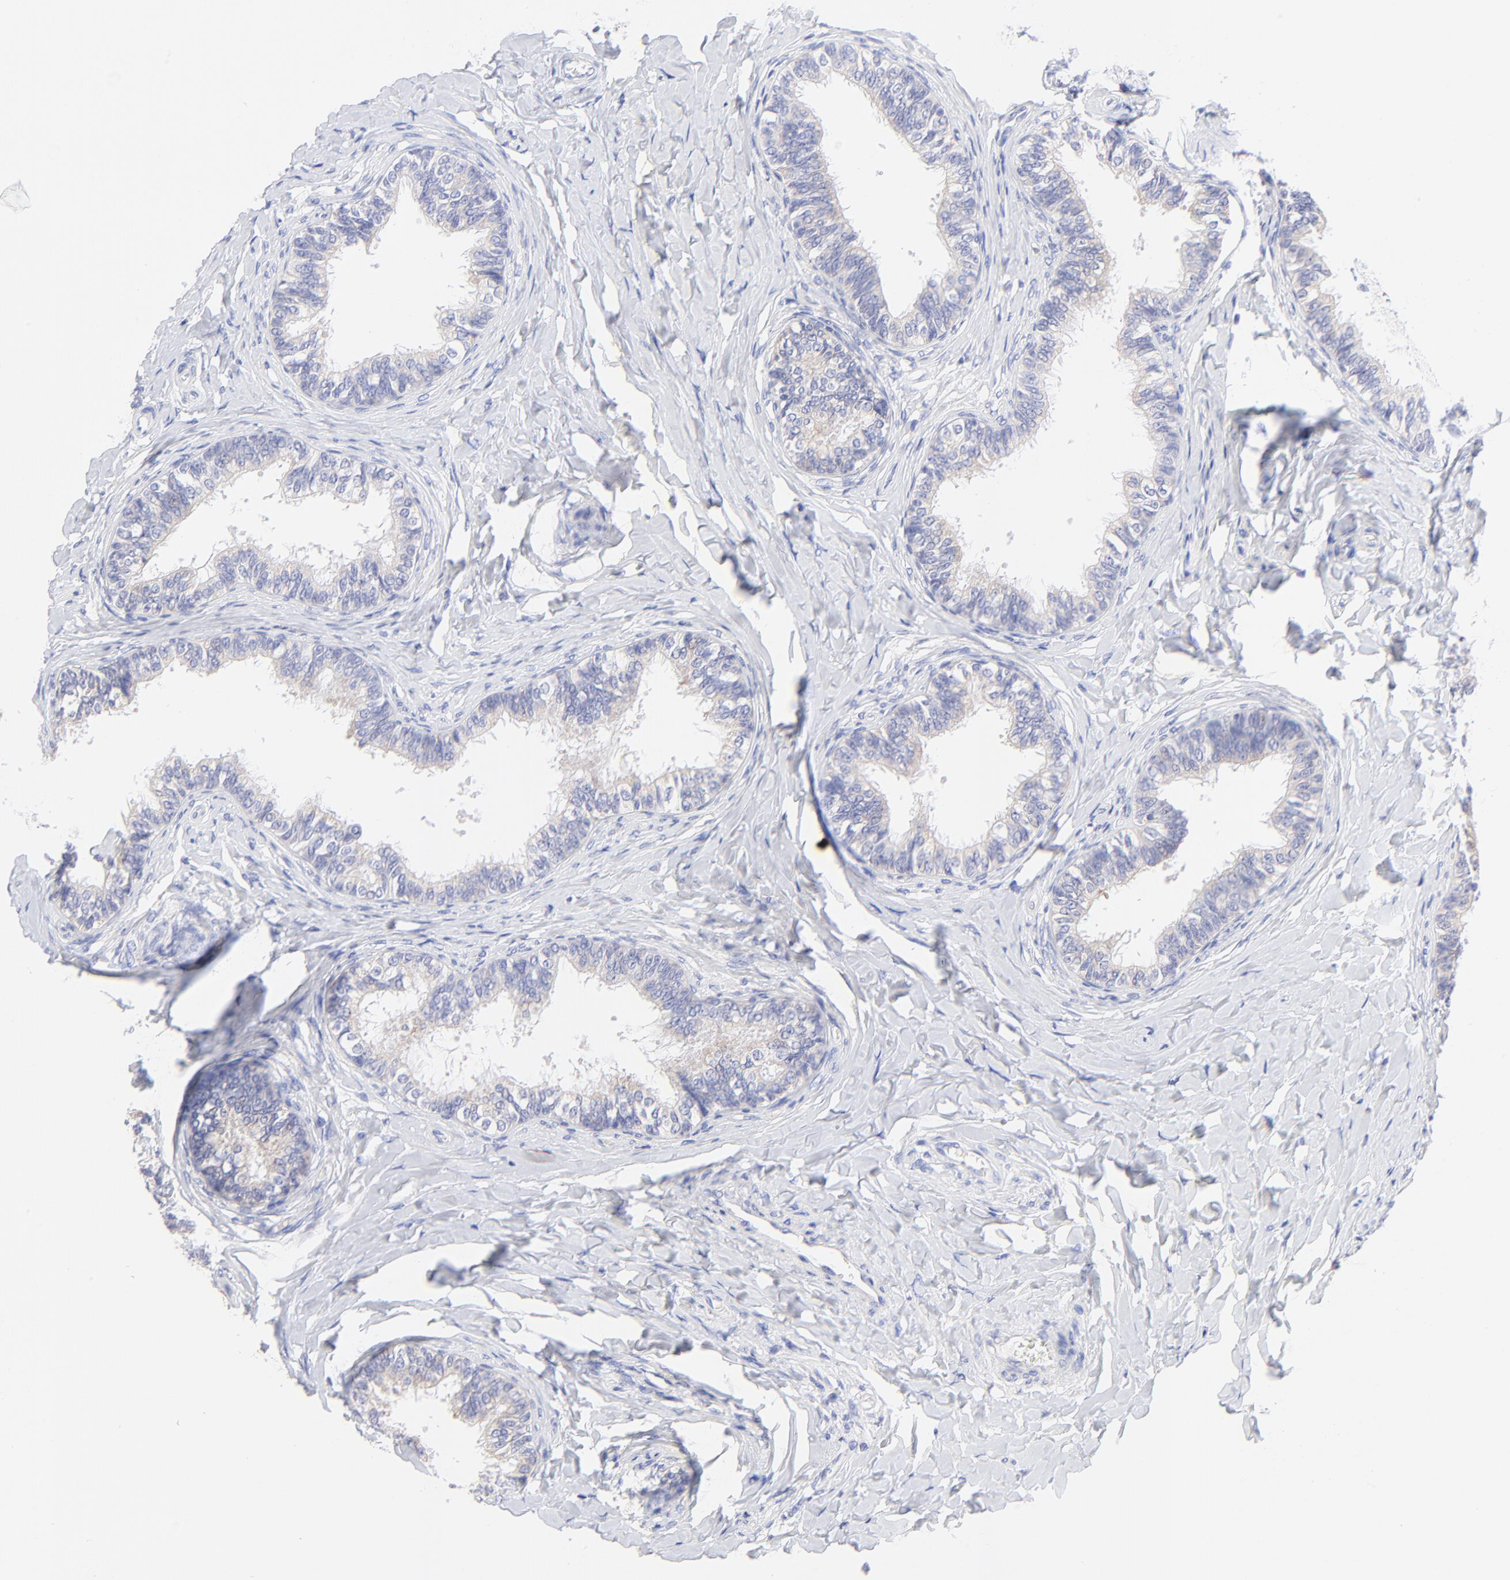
{"staining": {"intensity": "weak", "quantity": "<25%", "location": "cytoplasmic/membranous"}, "tissue": "epididymis", "cell_type": "Glandular cells", "image_type": "normal", "snomed": [{"axis": "morphology", "description": "Normal tissue, NOS"}, {"axis": "topography", "description": "Epididymis"}], "caption": "Epididymis stained for a protein using IHC reveals no positivity glandular cells.", "gene": "EBP", "patient": {"sex": "male", "age": 26}}